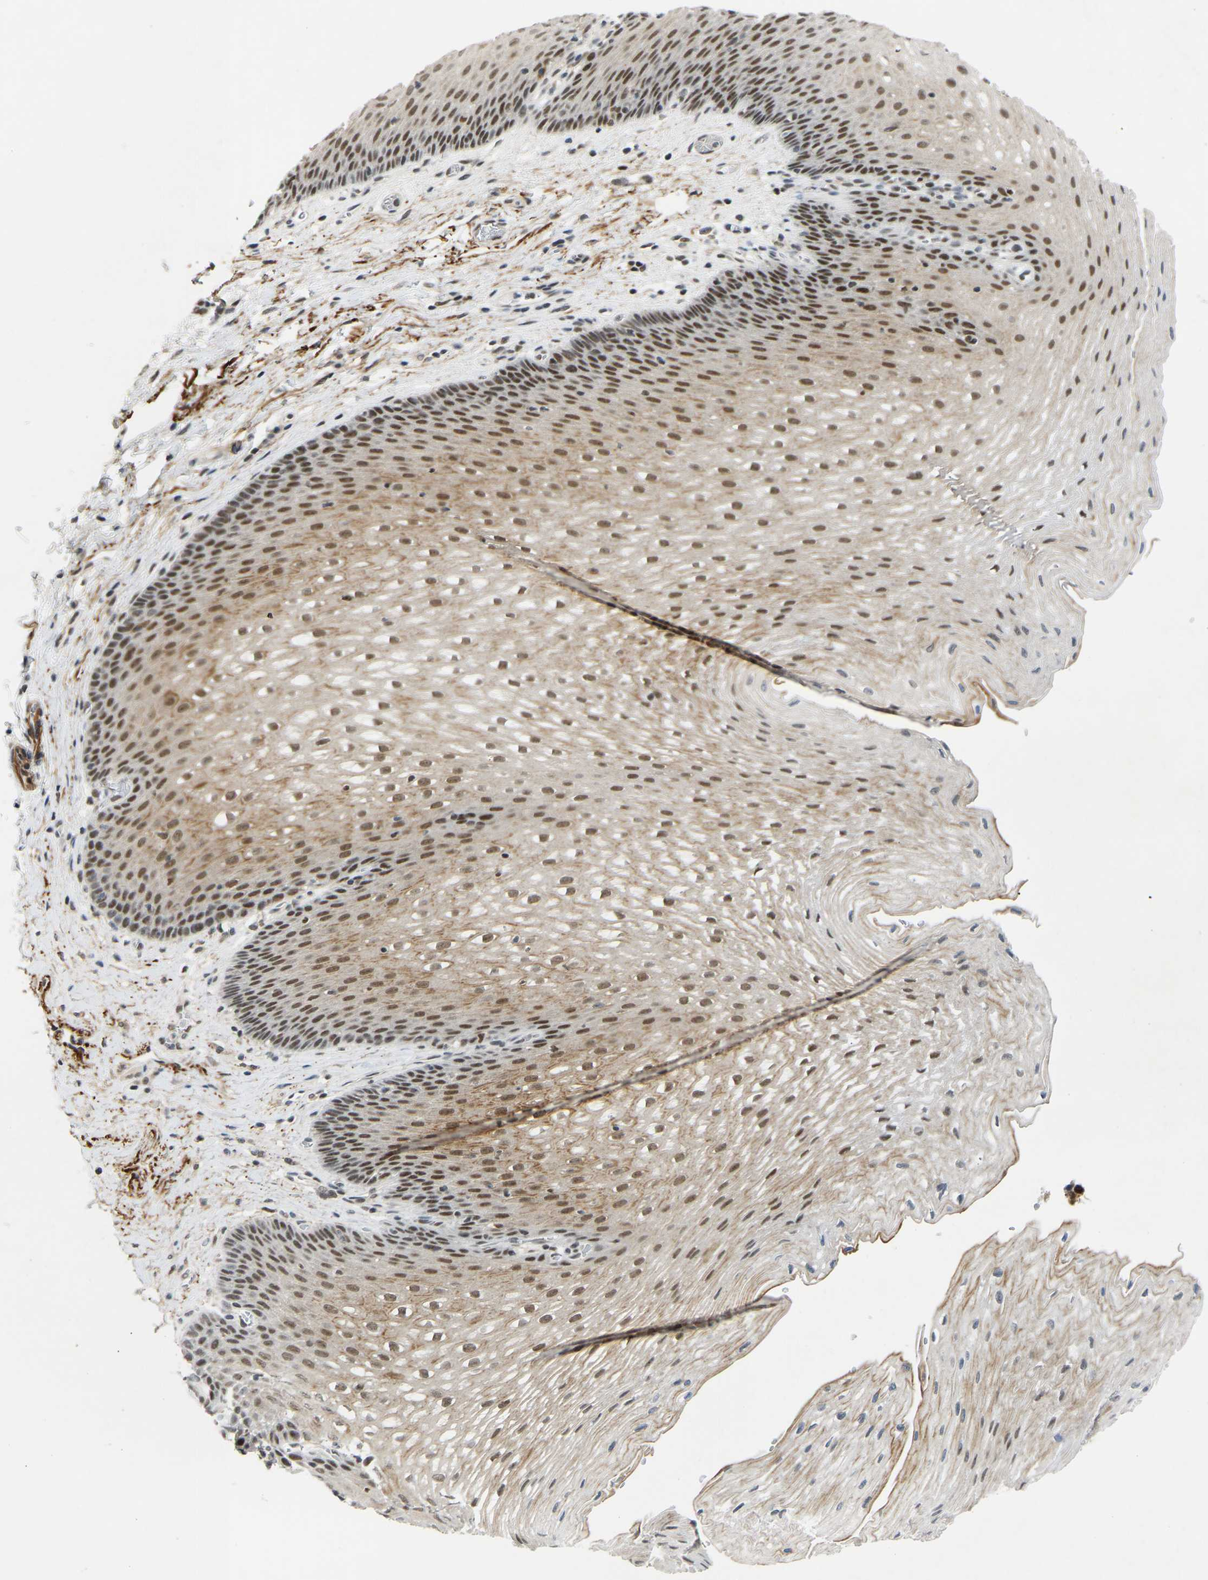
{"staining": {"intensity": "moderate", "quantity": ">75%", "location": "cytoplasmic/membranous,nuclear"}, "tissue": "esophagus", "cell_type": "Squamous epithelial cells", "image_type": "normal", "snomed": [{"axis": "morphology", "description": "Normal tissue, NOS"}, {"axis": "topography", "description": "Esophagus"}], "caption": "A brown stain labels moderate cytoplasmic/membranous,nuclear positivity of a protein in squamous epithelial cells of benign human esophagus.", "gene": "RBM15", "patient": {"sex": "male", "age": 48}}